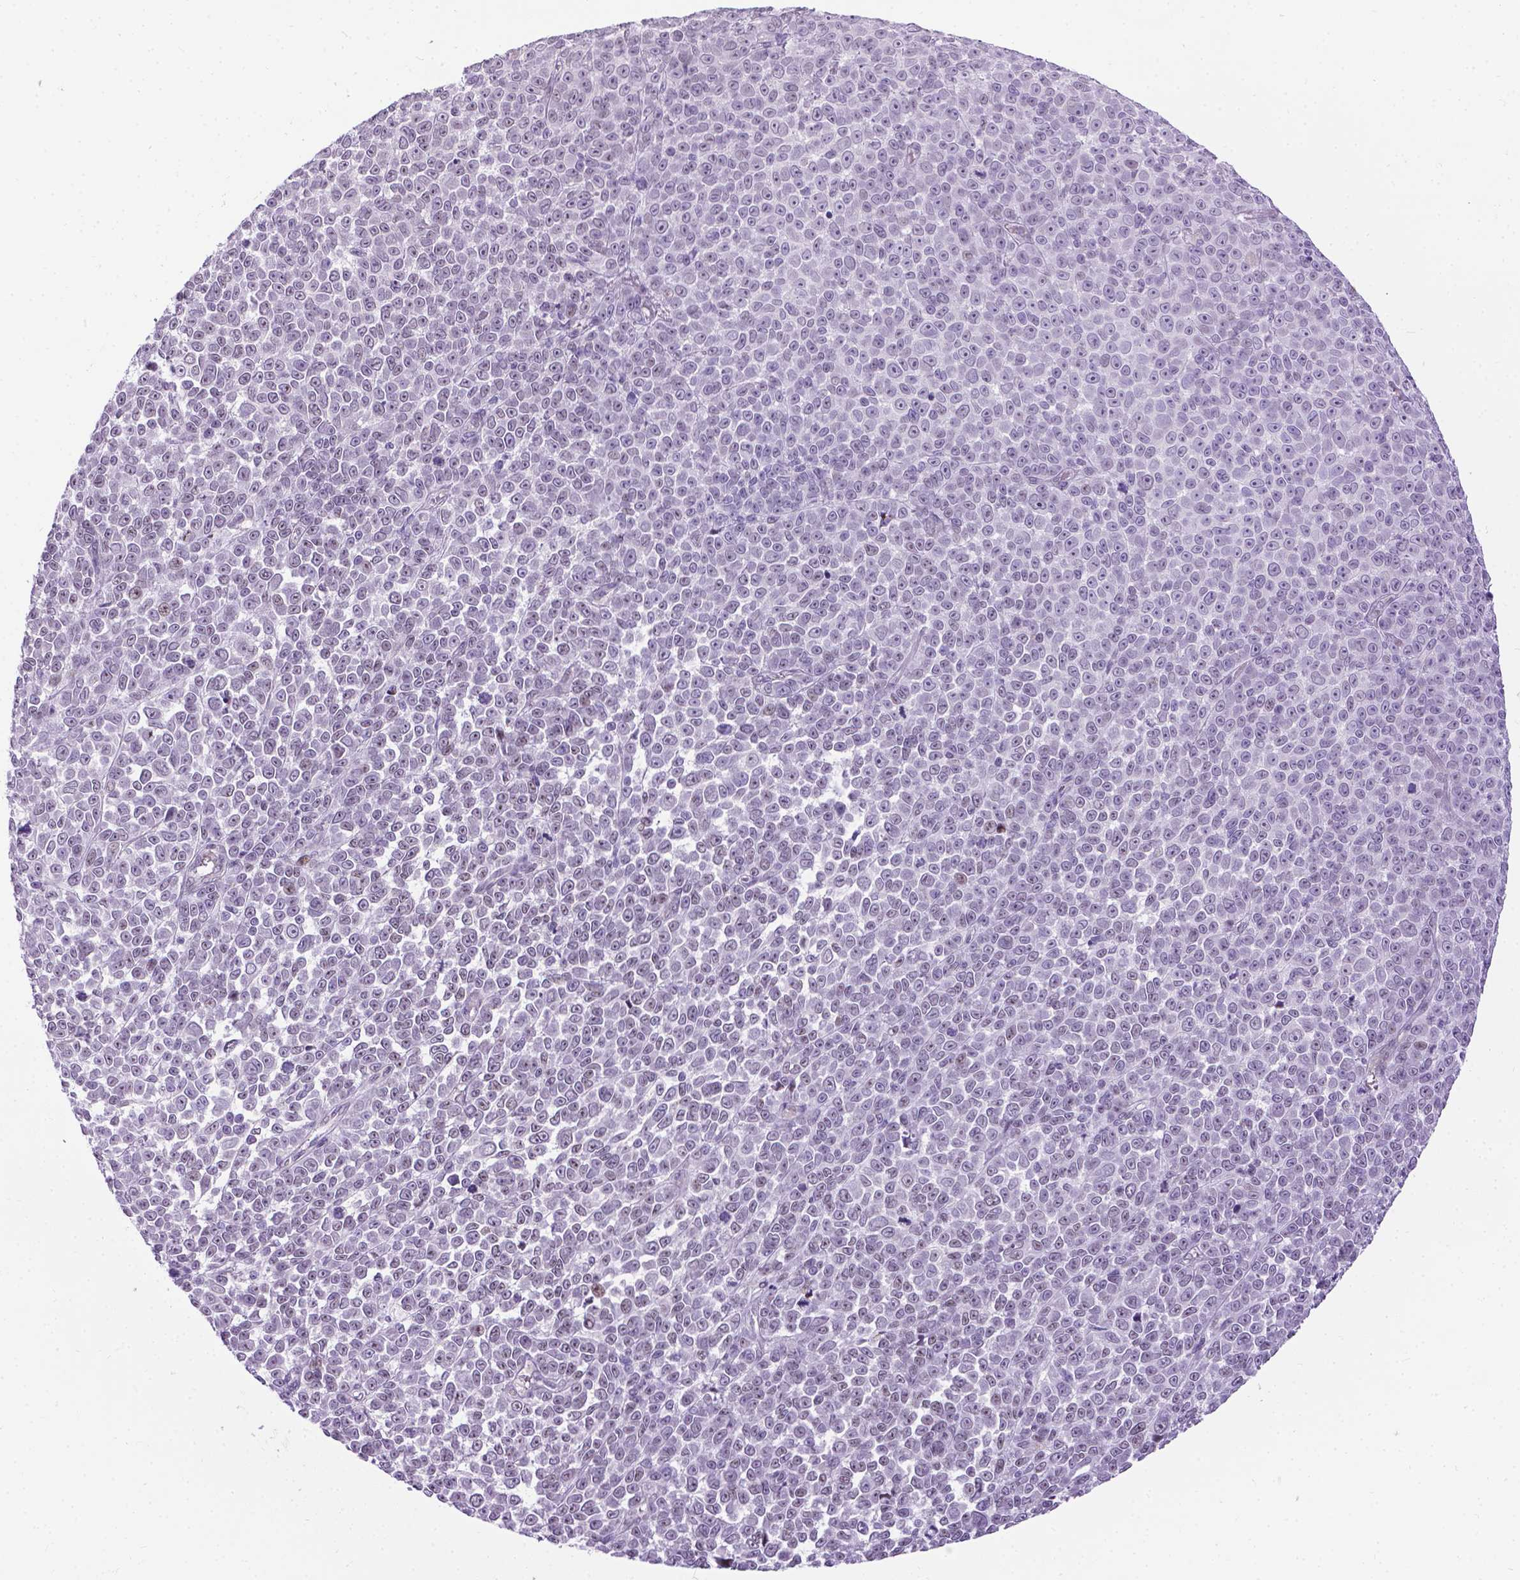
{"staining": {"intensity": "negative", "quantity": "none", "location": "none"}, "tissue": "melanoma", "cell_type": "Tumor cells", "image_type": "cancer", "snomed": [{"axis": "morphology", "description": "Malignant melanoma, NOS"}, {"axis": "topography", "description": "Skin"}], "caption": "Immunohistochemical staining of melanoma exhibits no significant positivity in tumor cells.", "gene": "PROB1", "patient": {"sex": "female", "age": 95}}